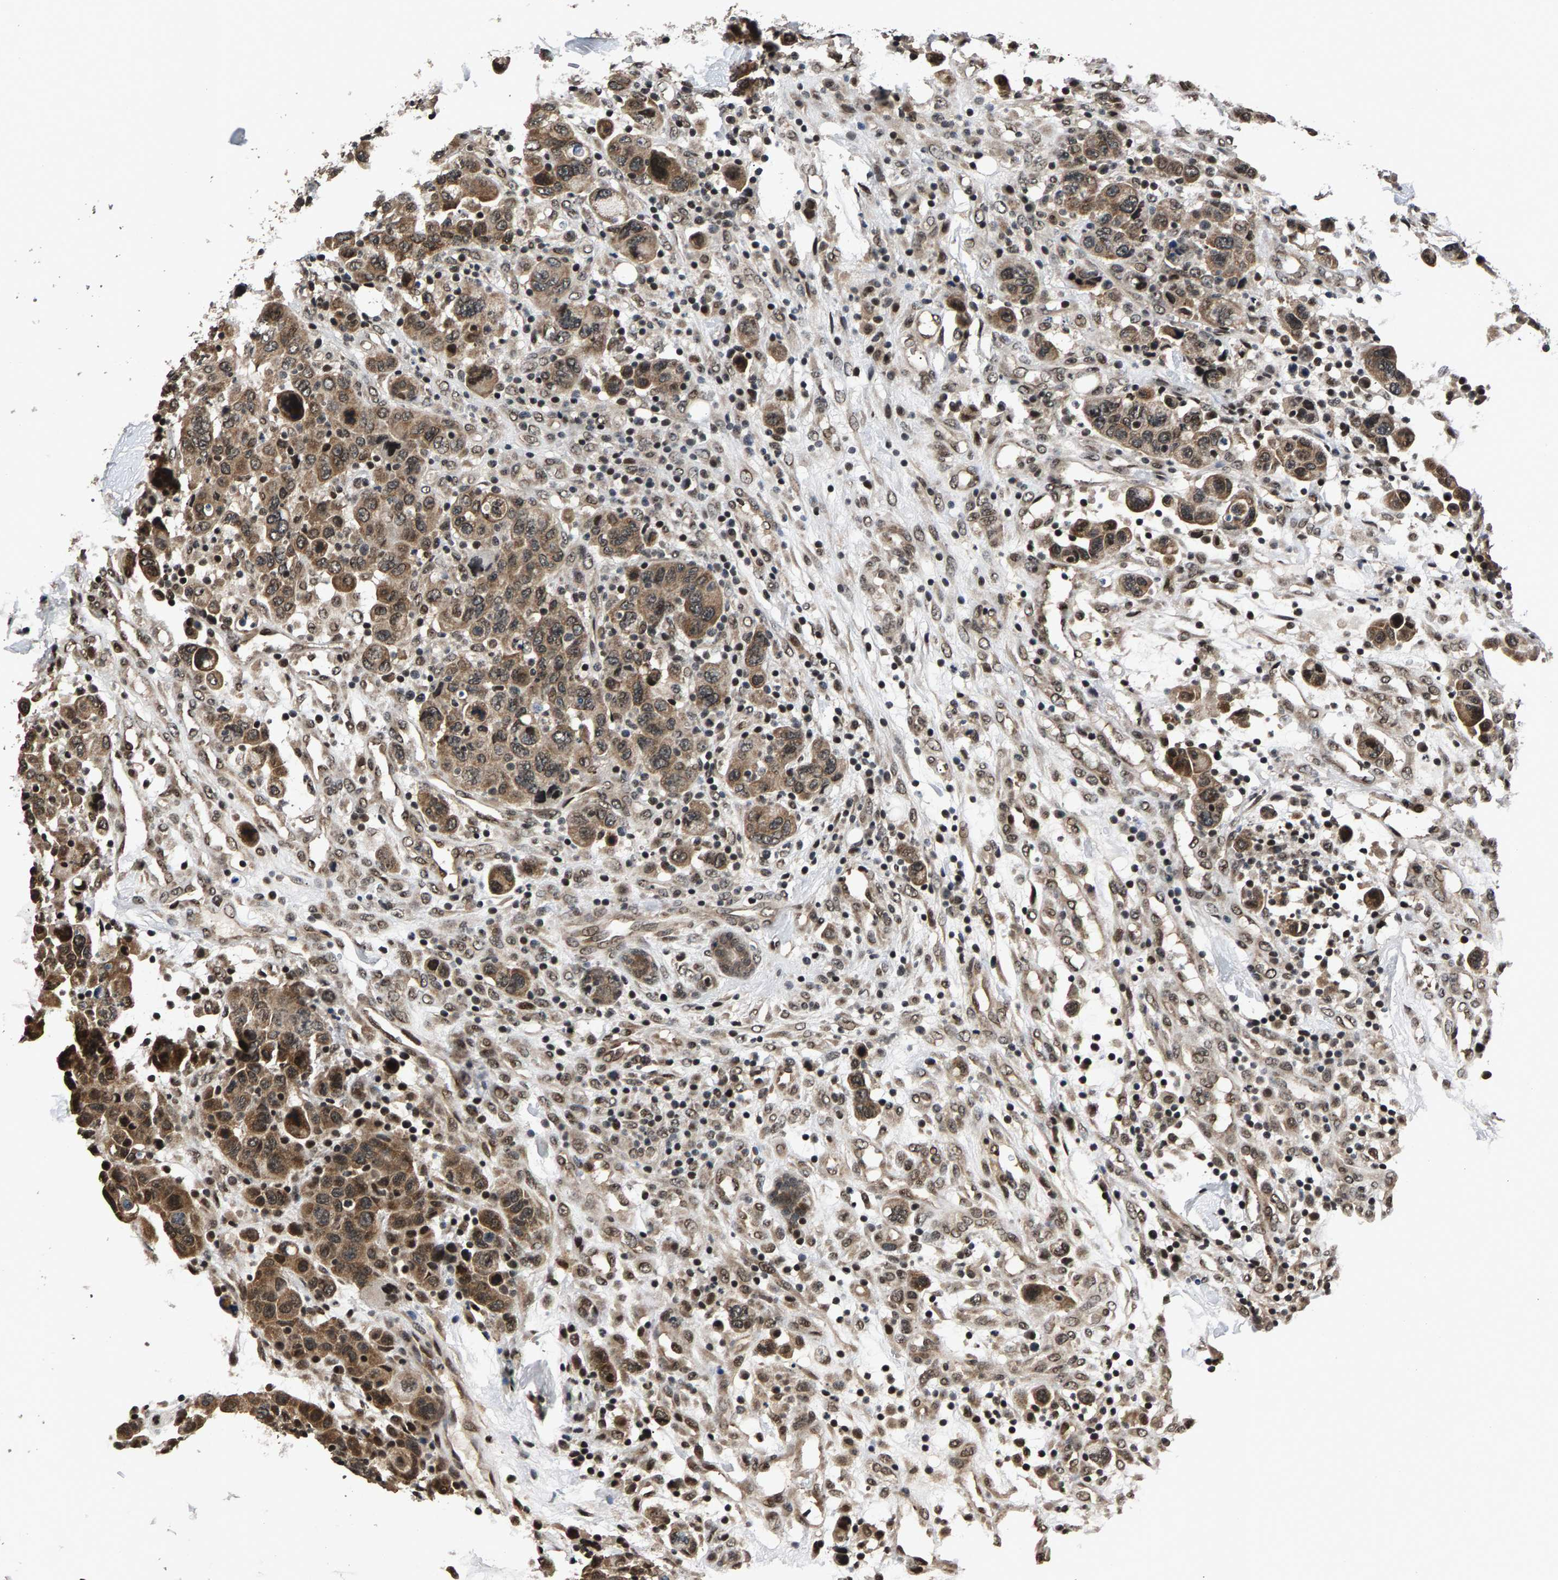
{"staining": {"intensity": "moderate", "quantity": ">75%", "location": "cytoplasmic/membranous,nuclear"}, "tissue": "breast cancer", "cell_type": "Tumor cells", "image_type": "cancer", "snomed": [{"axis": "morphology", "description": "Duct carcinoma"}, {"axis": "topography", "description": "Breast"}], "caption": "Breast cancer stained with a protein marker exhibits moderate staining in tumor cells.", "gene": "RBM33", "patient": {"sex": "female", "age": 37}}